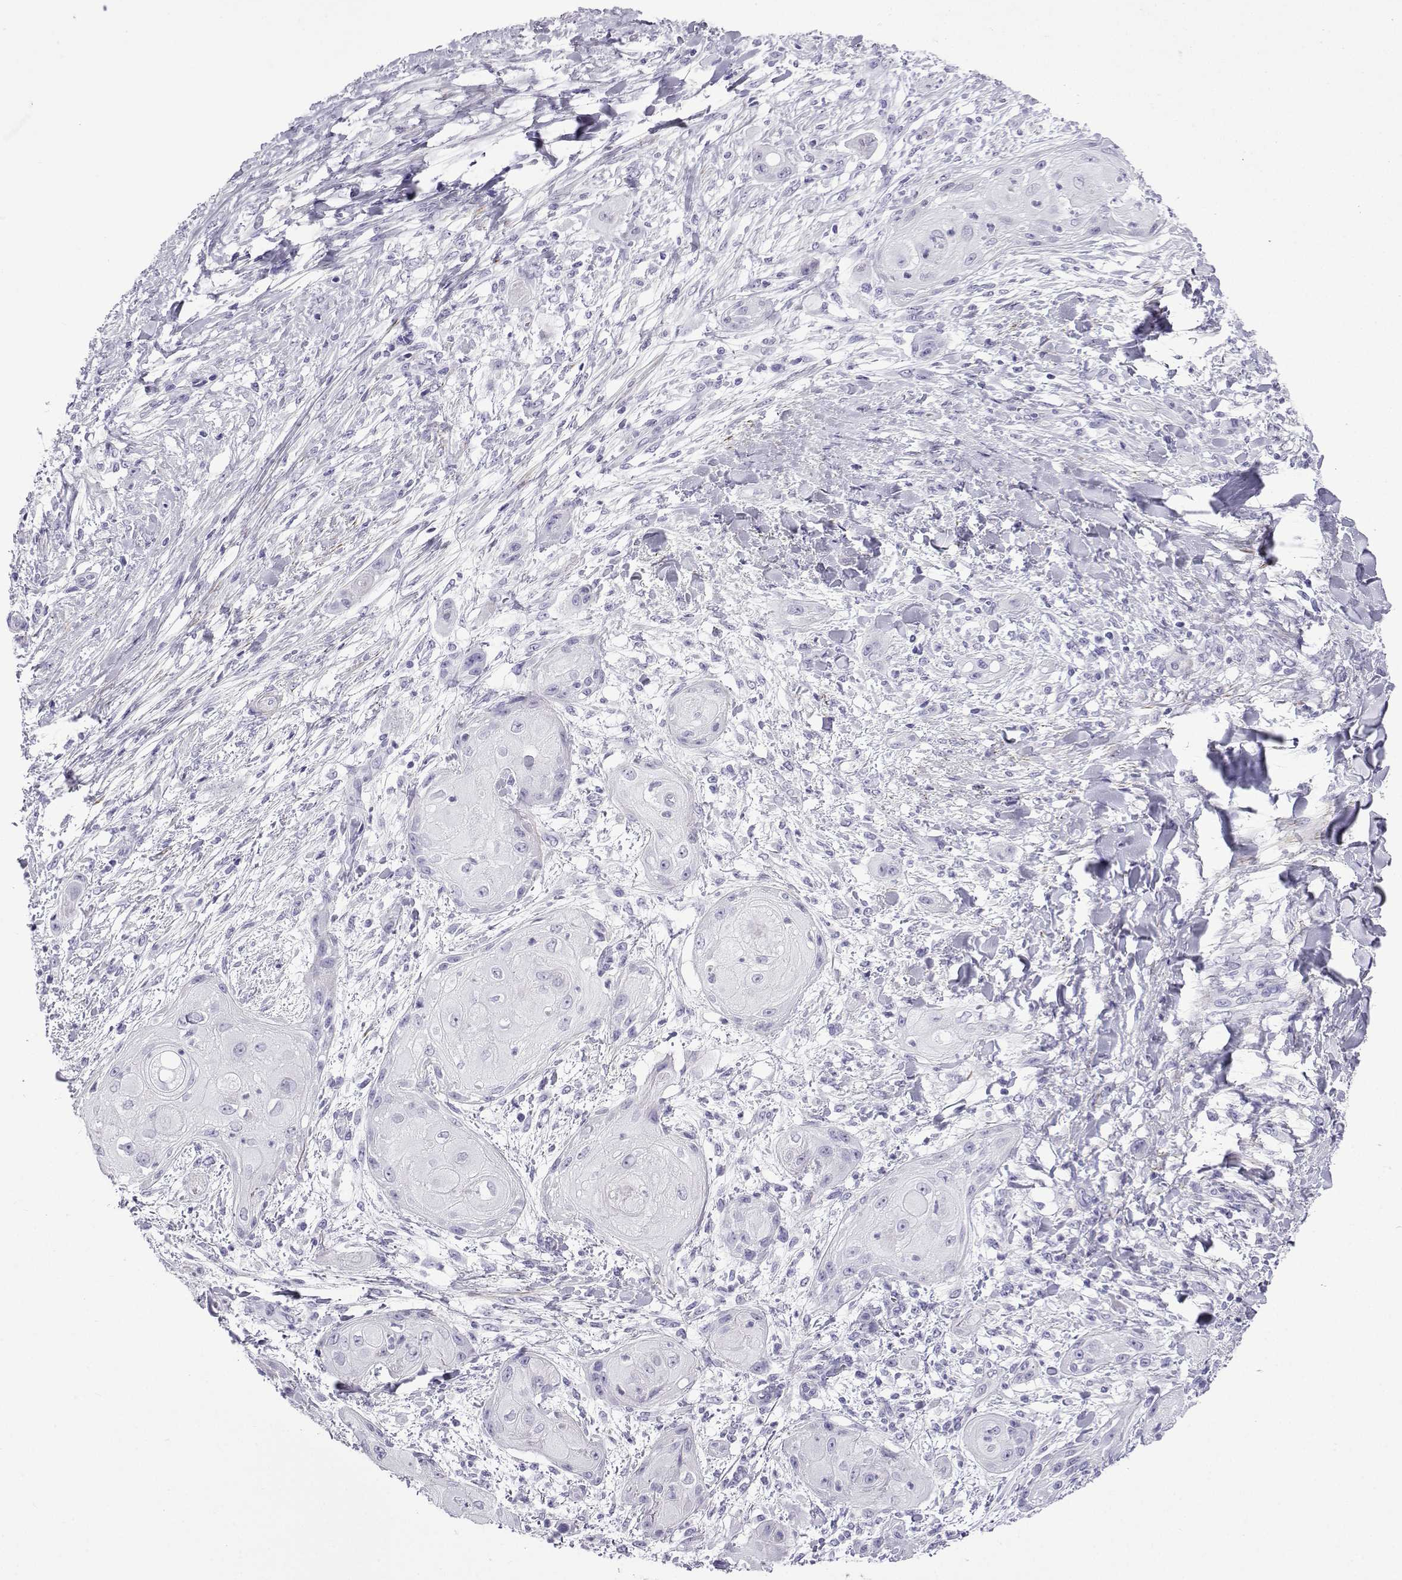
{"staining": {"intensity": "negative", "quantity": "none", "location": "none"}, "tissue": "skin cancer", "cell_type": "Tumor cells", "image_type": "cancer", "snomed": [{"axis": "morphology", "description": "Squamous cell carcinoma, NOS"}, {"axis": "topography", "description": "Skin"}], "caption": "Skin cancer was stained to show a protein in brown. There is no significant staining in tumor cells.", "gene": "KCNF1", "patient": {"sex": "male", "age": 62}}